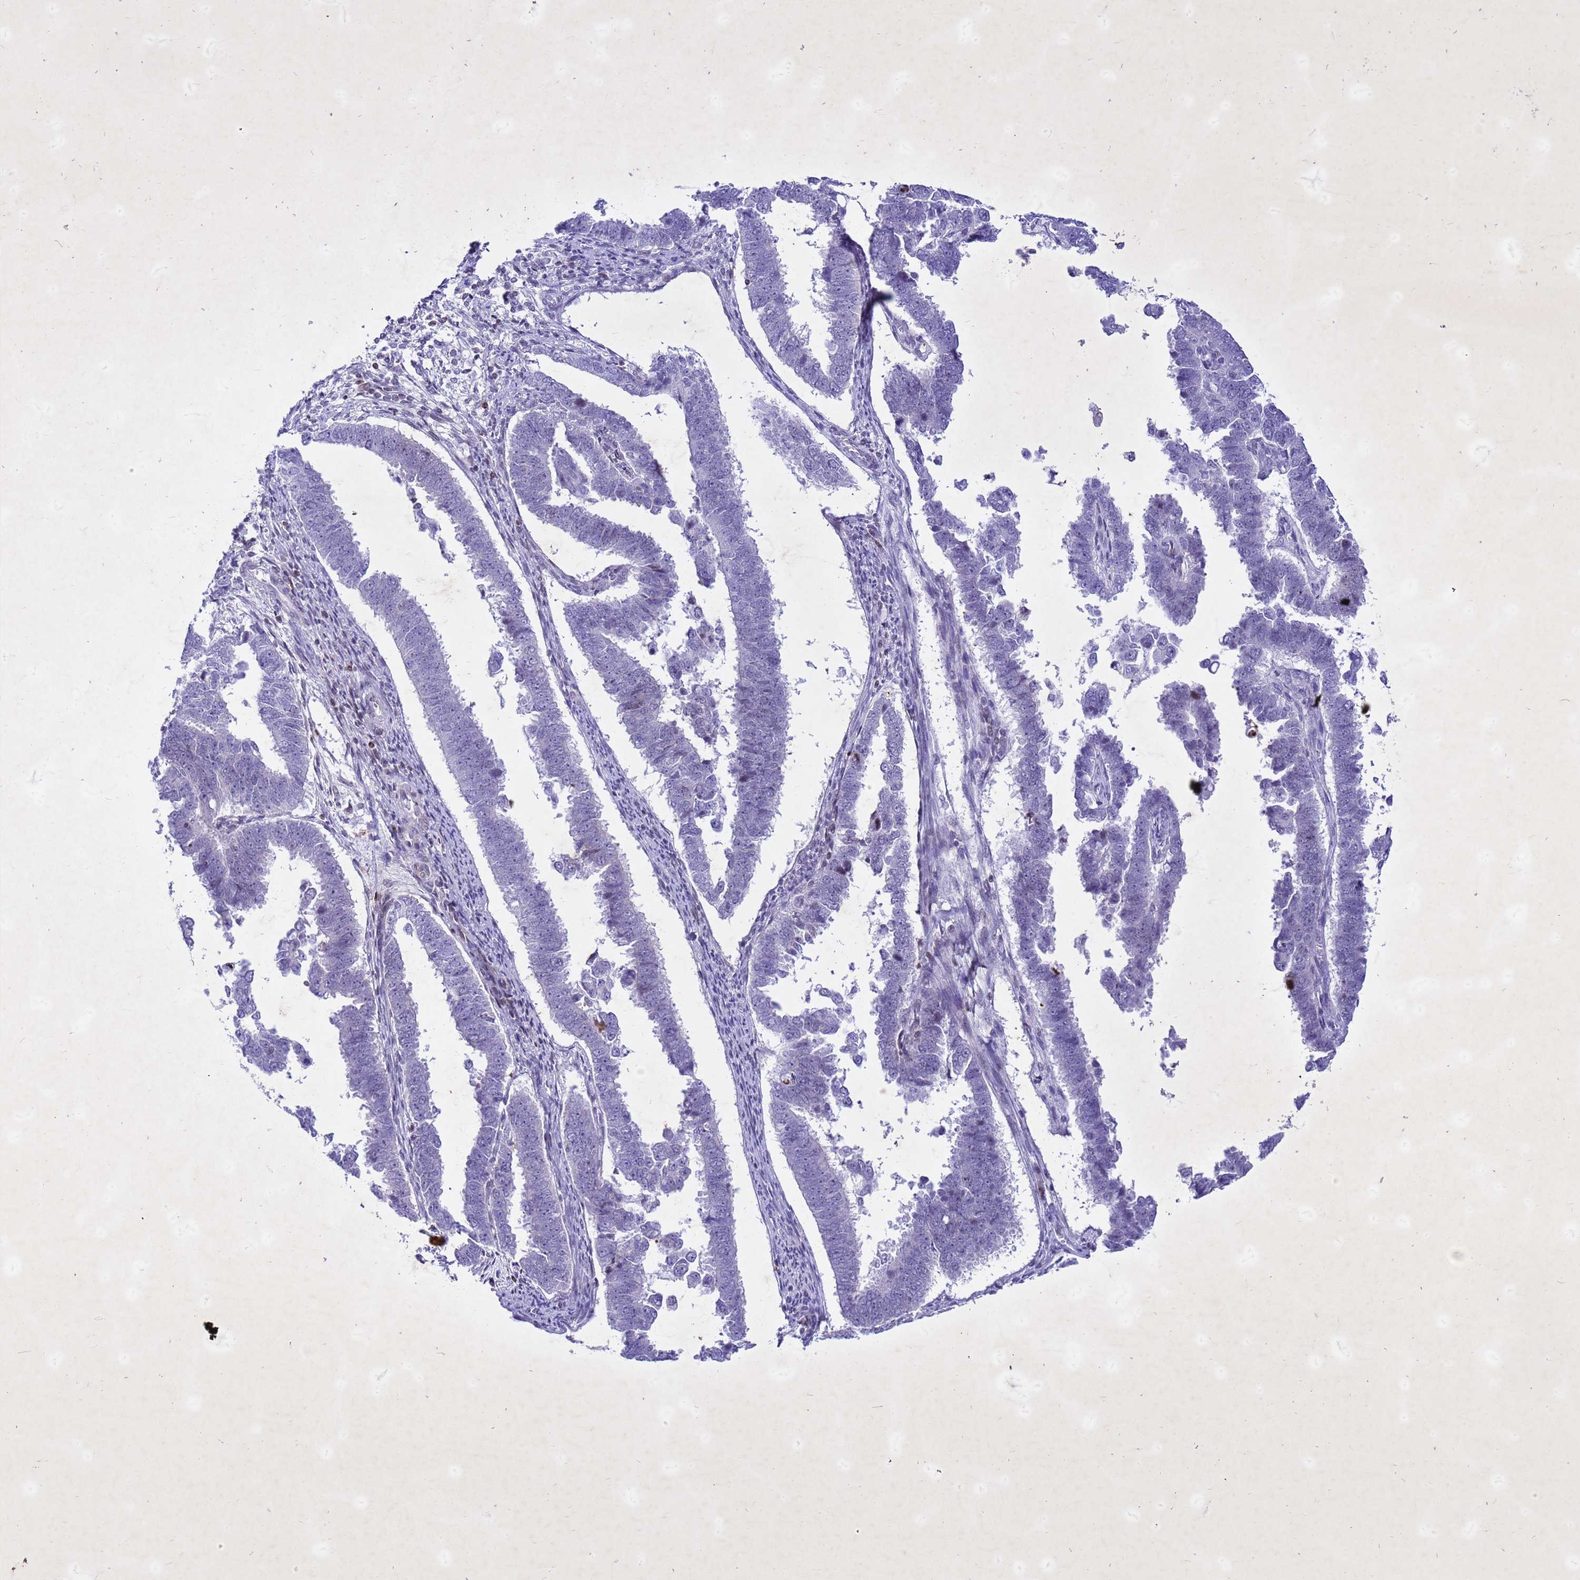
{"staining": {"intensity": "negative", "quantity": "none", "location": "none"}, "tissue": "endometrial cancer", "cell_type": "Tumor cells", "image_type": "cancer", "snomed": [{"axis": "morphology", "description": "Adenocarcinoma, NOS"}, {"axis": "topography", "description": "Endometrium"}], "caption": "Tumor cells show no significant protein expression in endometrial adenocarcinoma.", "gene": "COPS9", "patient": {"sex": "female", "age": 75}}